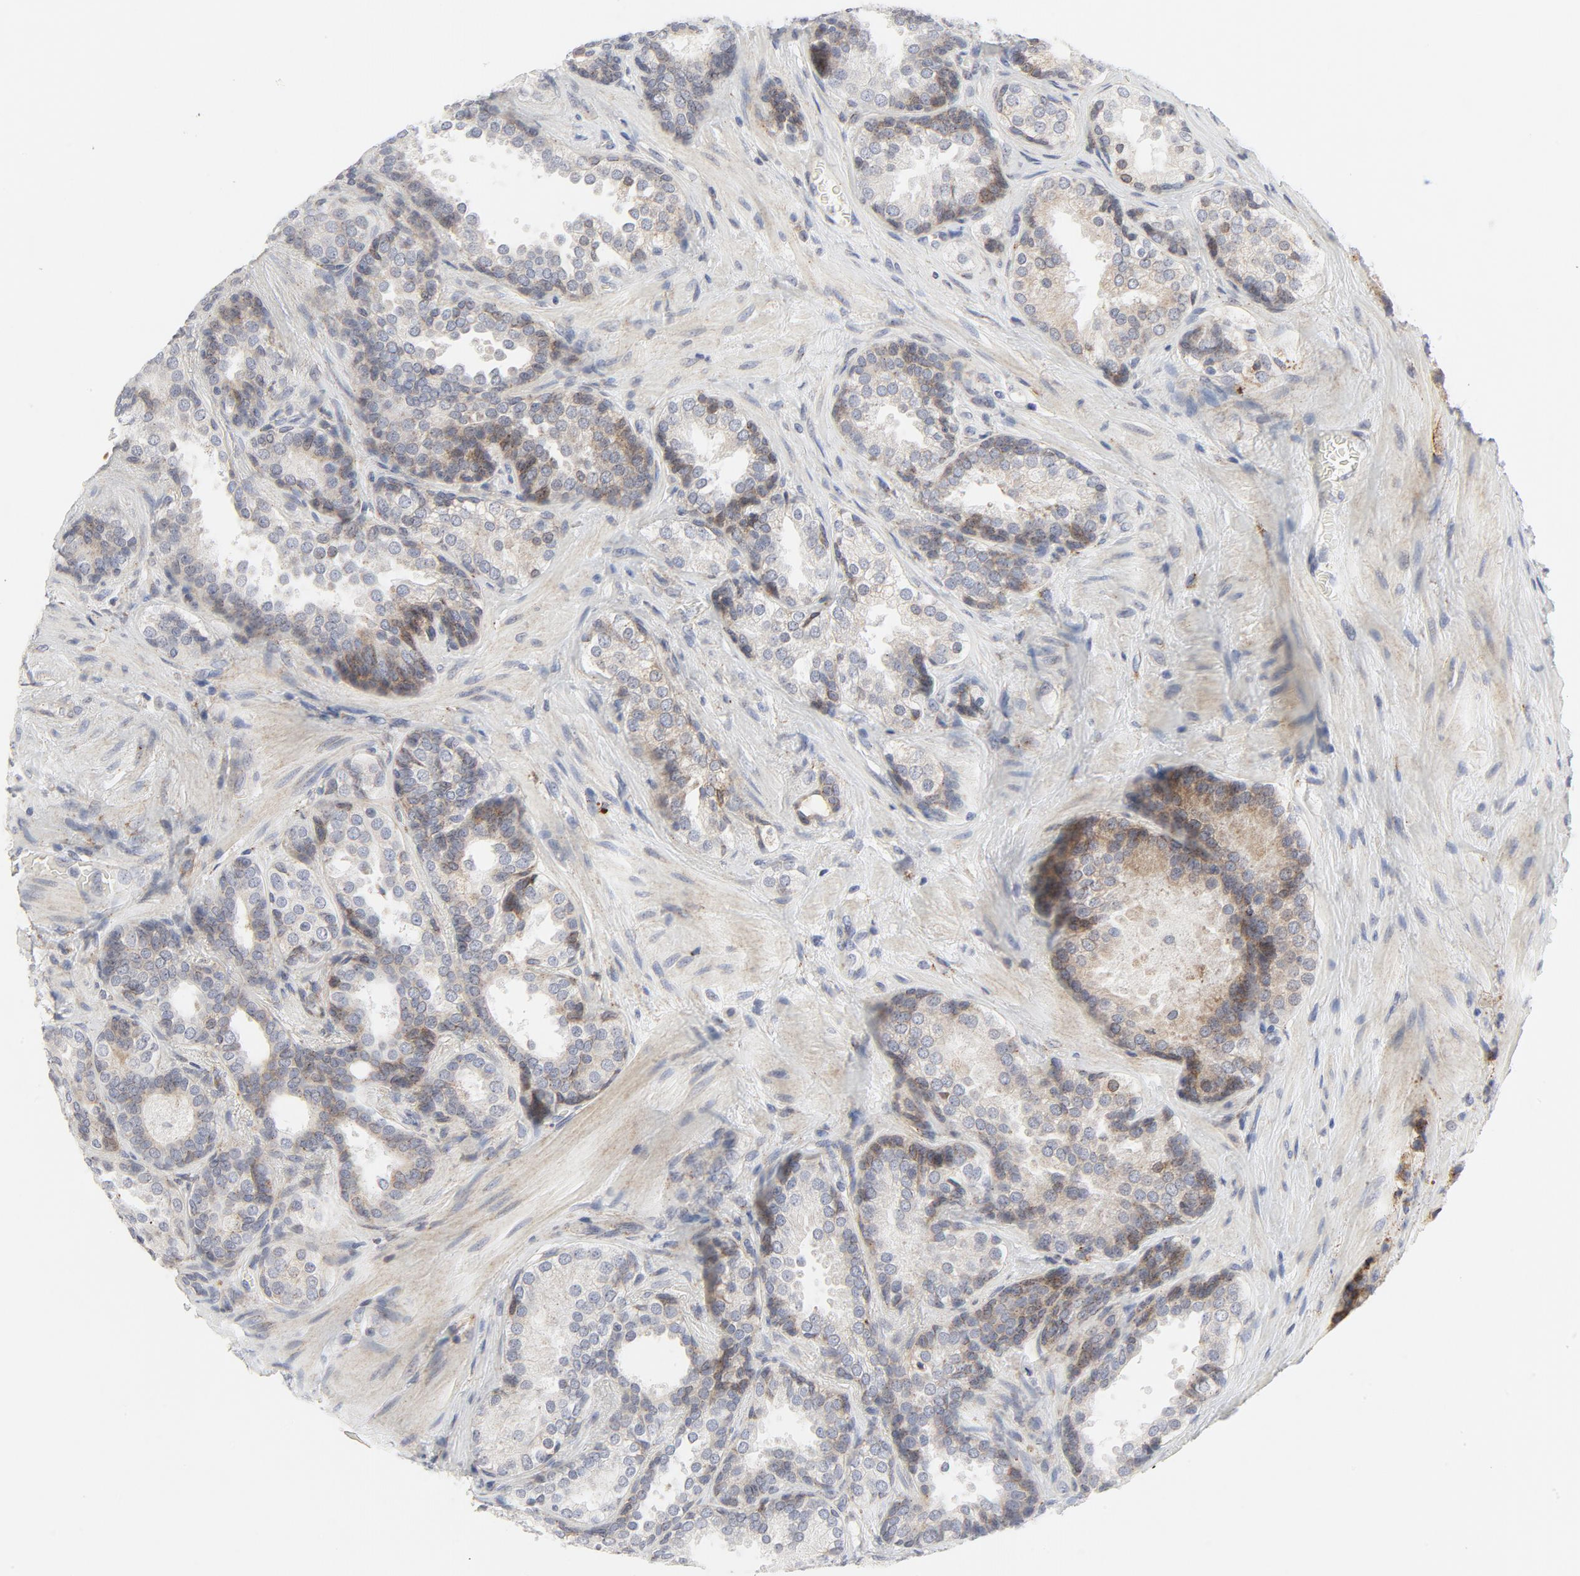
{"staining": {"intensity": "weak", "quantity": ">75%", "location": "cytoplasmic/membranous"}, "tissue": "prostate cancer", "cell_type": "Tumor cells", "image_type": "cancer", "snomed": [{"axis": "morphology", "description": "Adenocarcinoma, High grade"}, {"axis": "topography", "description": "Prostate"}], "caption": "Tumor cells show low levels of weak cytoplasmic/membranous staining in about >75% of cells in human adenocarcinoma (high-grade) (prostate).", "gene": "LRP6", "patient": {"sex": "male", "age": 70}}